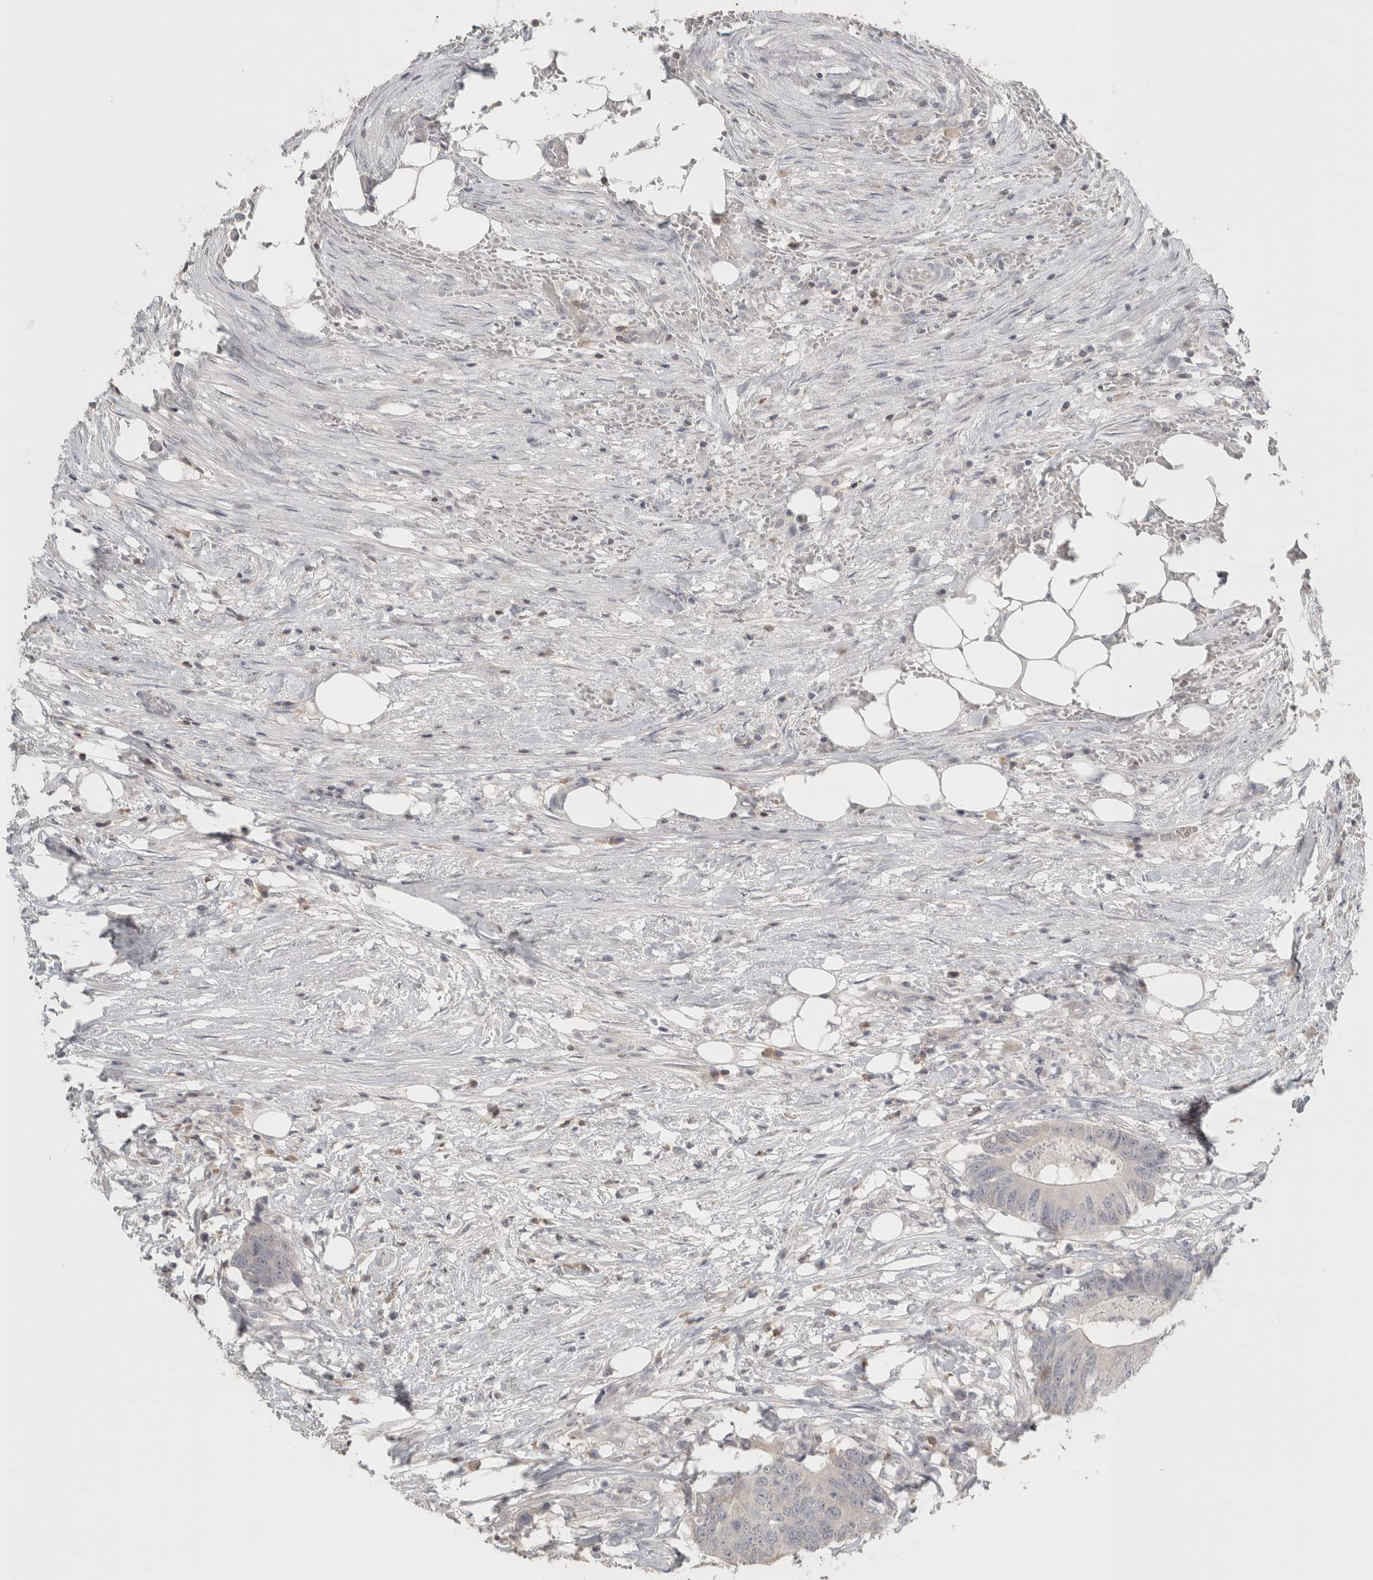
{"staining": {"intensity": "negative", "quantity": "none", "location": "none"}, "tissue": "colorectal cancer", "cell_type": "Tumor cells", "image_type": "cancer", "snomed": [{"axis": "morphology", "description": "Adenocarcinoma, NOS"}, {"axis": "topography", "description": "Colon"}], "caption": "The IHC micrograph has no significant staining in tumor cells of colorectal cancer (adenocarcinoma) tissue.", "gene": "TRAT1", "patient": {"sex": "male", "age": 56}}